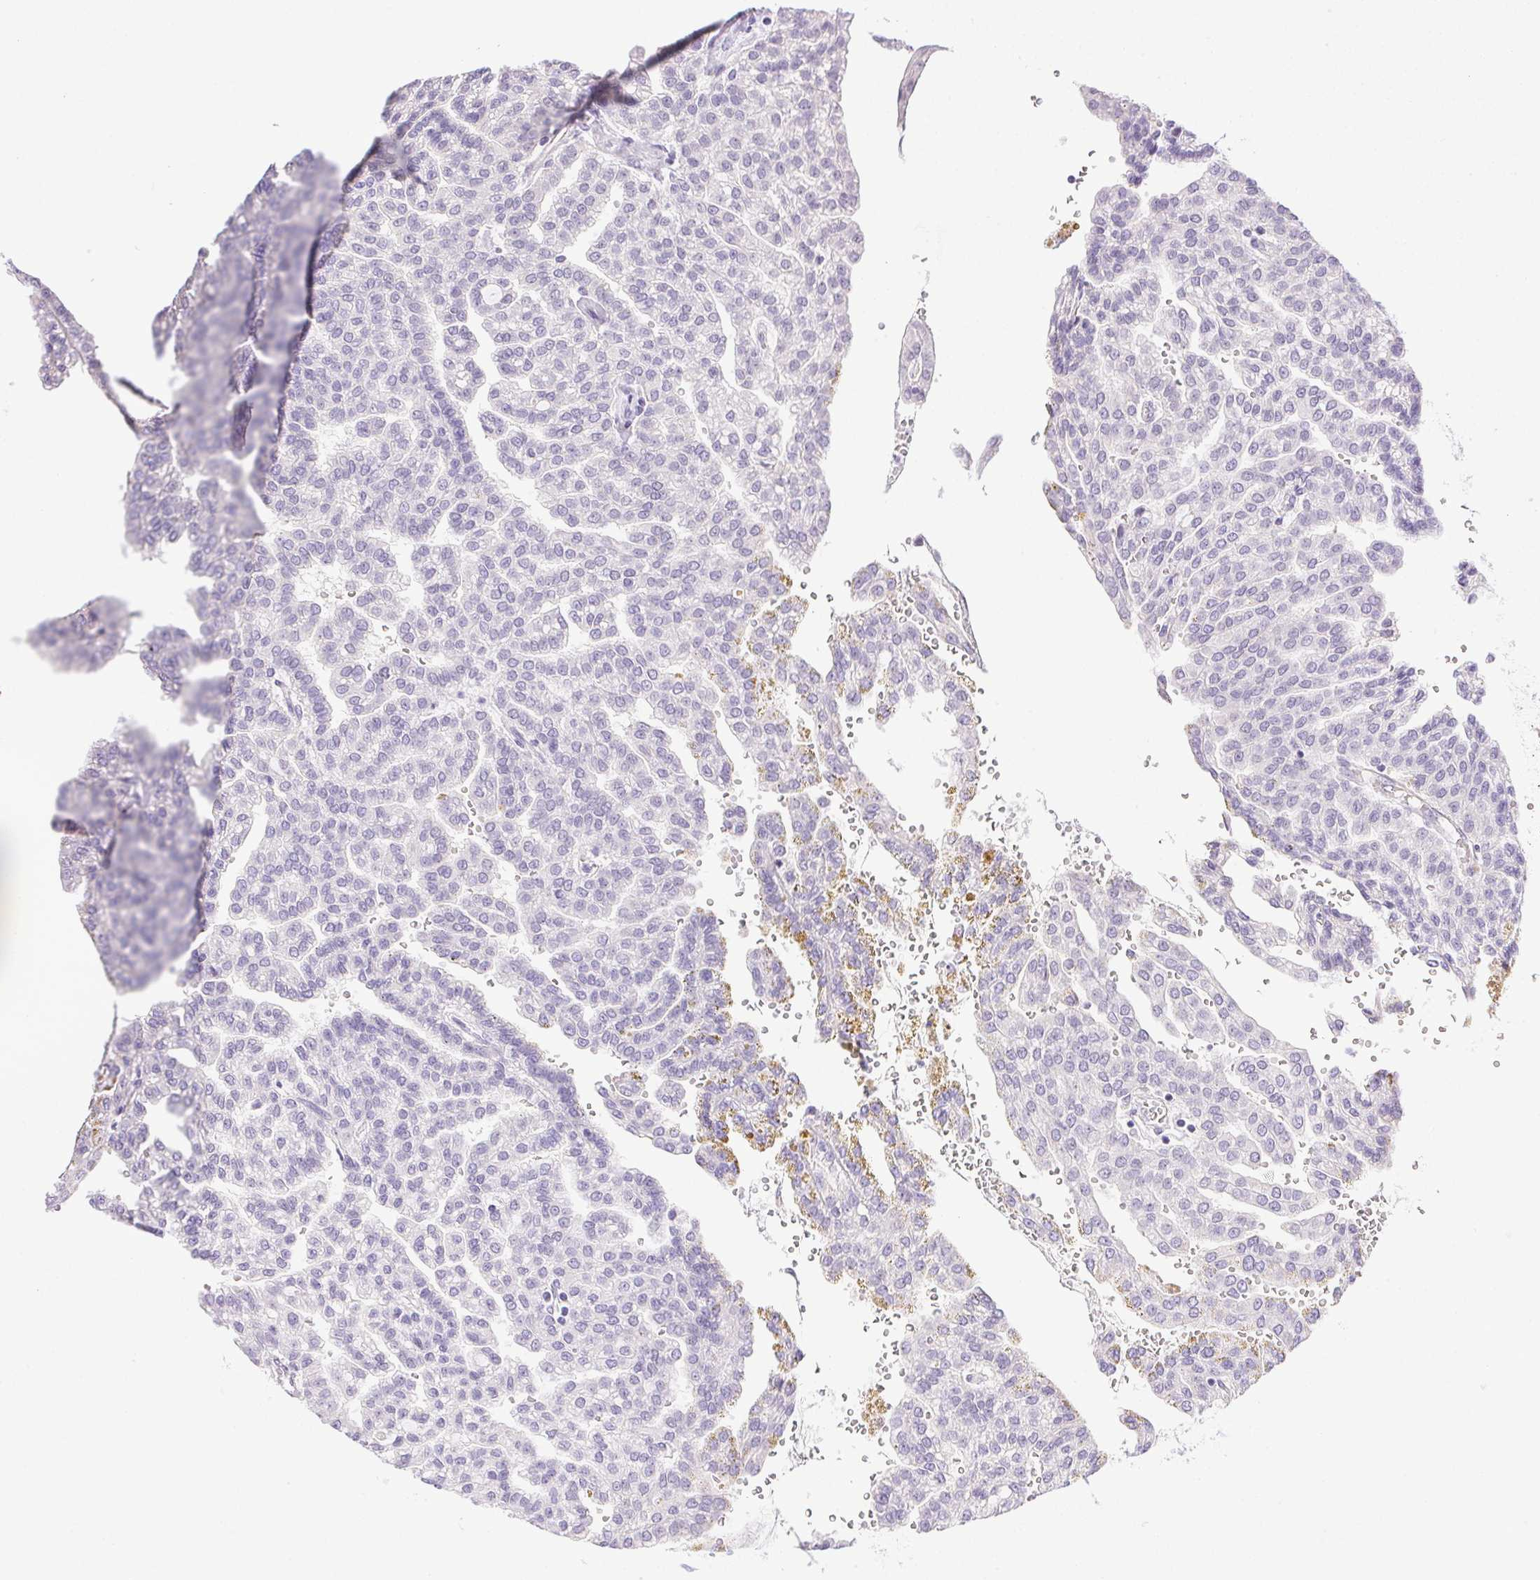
{"staining": {"intensity": "negative", "quantity": "none", "location": "none"}, "tissue": "renal cancer", "cell_type": "Tumor cells", "image_type": "cancer", "snomed": [{"axis": "morphology", "description": "Adenocarcinoma, NOS"}, {"axis": "topography", "description": "Kidney"}], "caption": "A histopathology image of human renal cancer (adenocarcinoma) is negative for staining in tumor cells.", "gene": "PRL", "patient": {"sex": "male", "age": 63}}